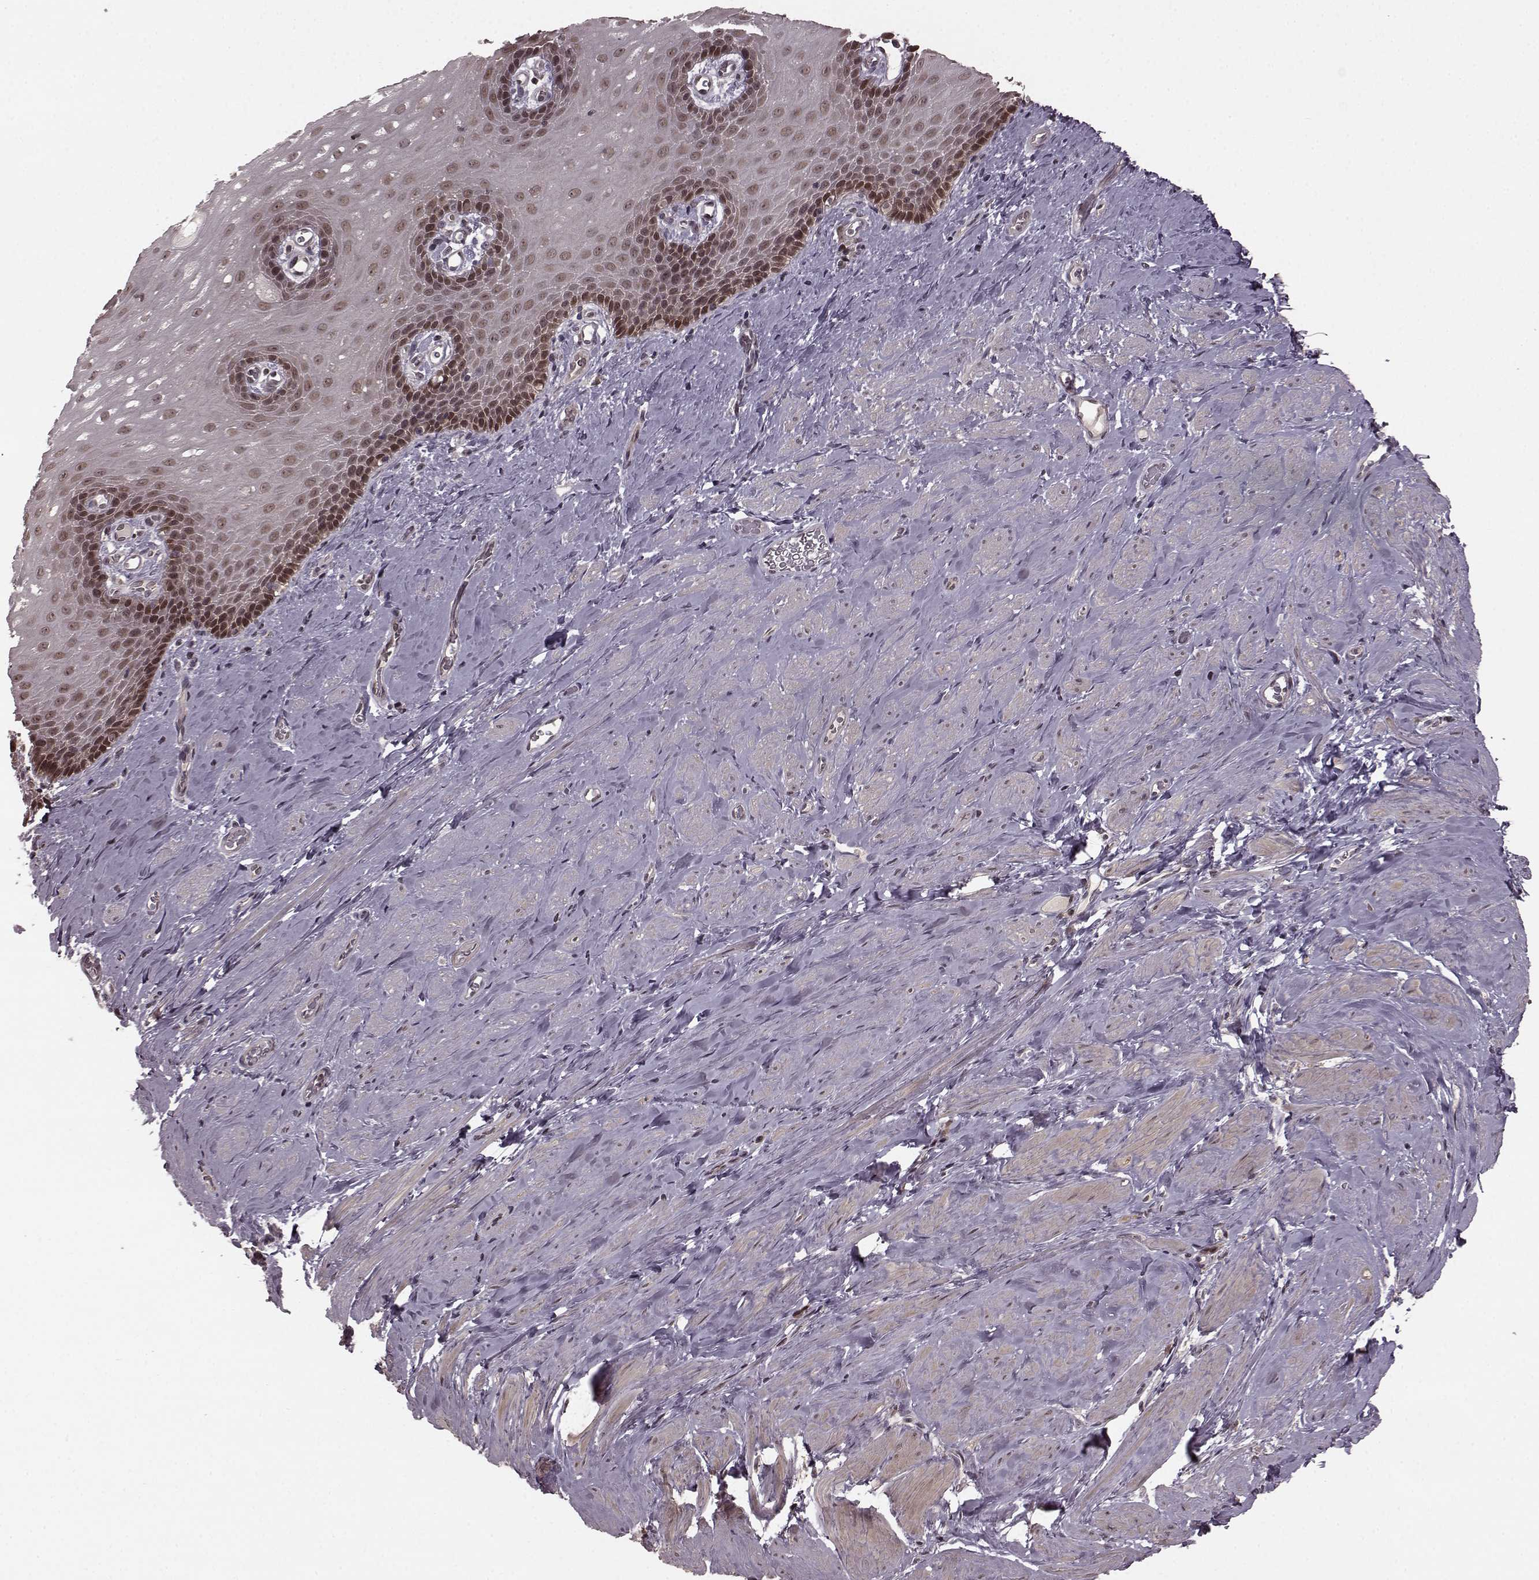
{"staining": {"intensity": "moderate", "quantity": "25%-75%", "location": "nuclear"}, "tissue": "esophagus", "cell_type": "Squamous epithelial cells", "image_type": "normal", "snomed": [{"axis": "morphology", "description": "Normal tissue, NOS"}, {"axis": "topography", "description": "Esophagus"}], "caption": "A photomicrograph showing moderate nuclear positivity in about 25%-75% of squamous epithelial cells in unremarkable esophagus, as visualized by brown immunohistochemical staining.", "gene": "GSS", "patient": {"sex": "male", "age": 64}}